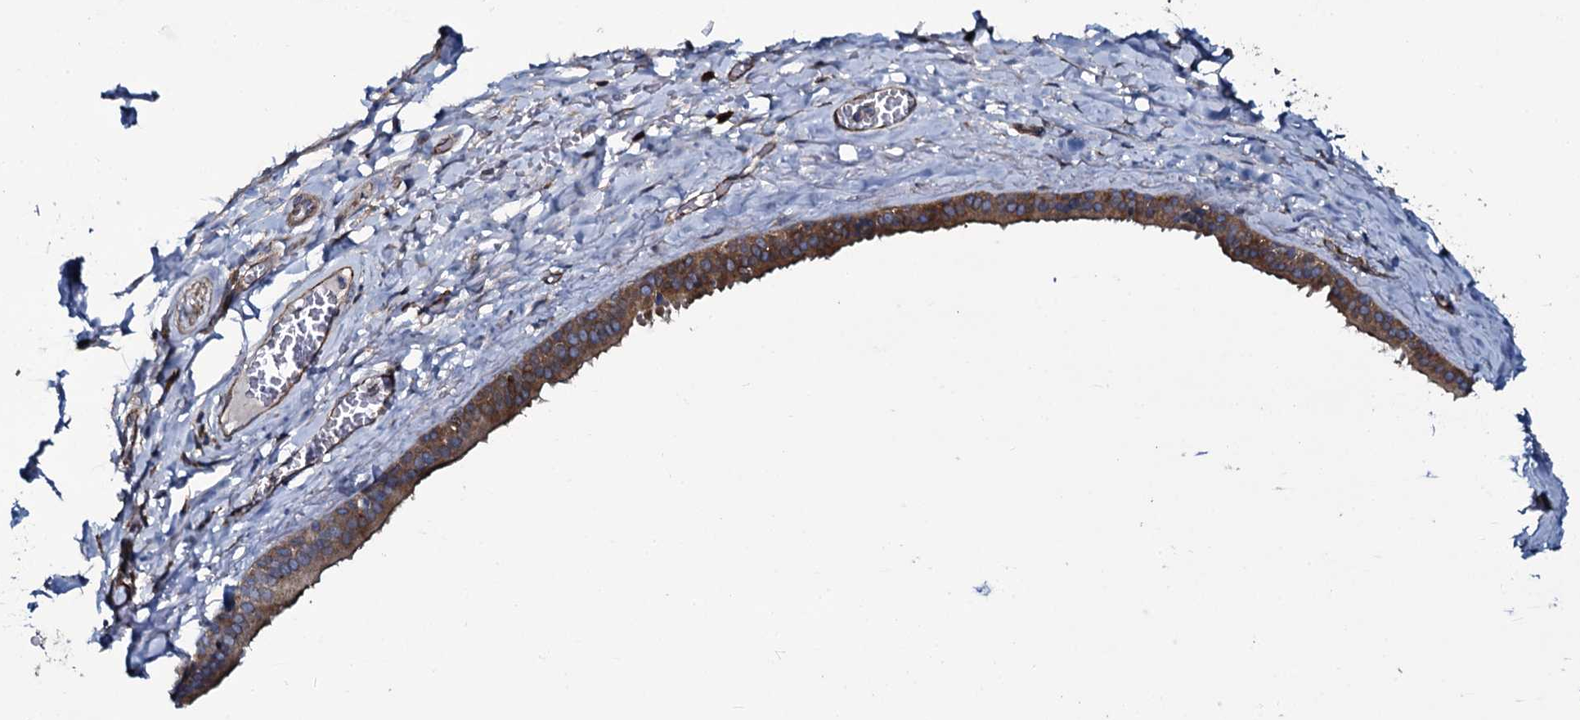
{"staining": {"intensity": "moderate", "quantity": "<25%", "location": "cytoplasmic/membranous"}, "tissue": "adipose tissue", "cell_type": "Adipocytes", "image_type": "normal", "snomed": [{"axis": "morphology", "description": "Normal tissue, NOS"}, {"axis": "topography", "description": "Salivary gland"}, {"axis": "topography", "description": "Peripheral nerve tissue"}], "caption": "This photomicrograph shows IHC staining of benign human adipose tissue, with low moderate cytoplasmic/membranous staining in approximately <25% of adipocytes.", "gene": "USPL1", "patient": {"sex": "male", "age": 62}}